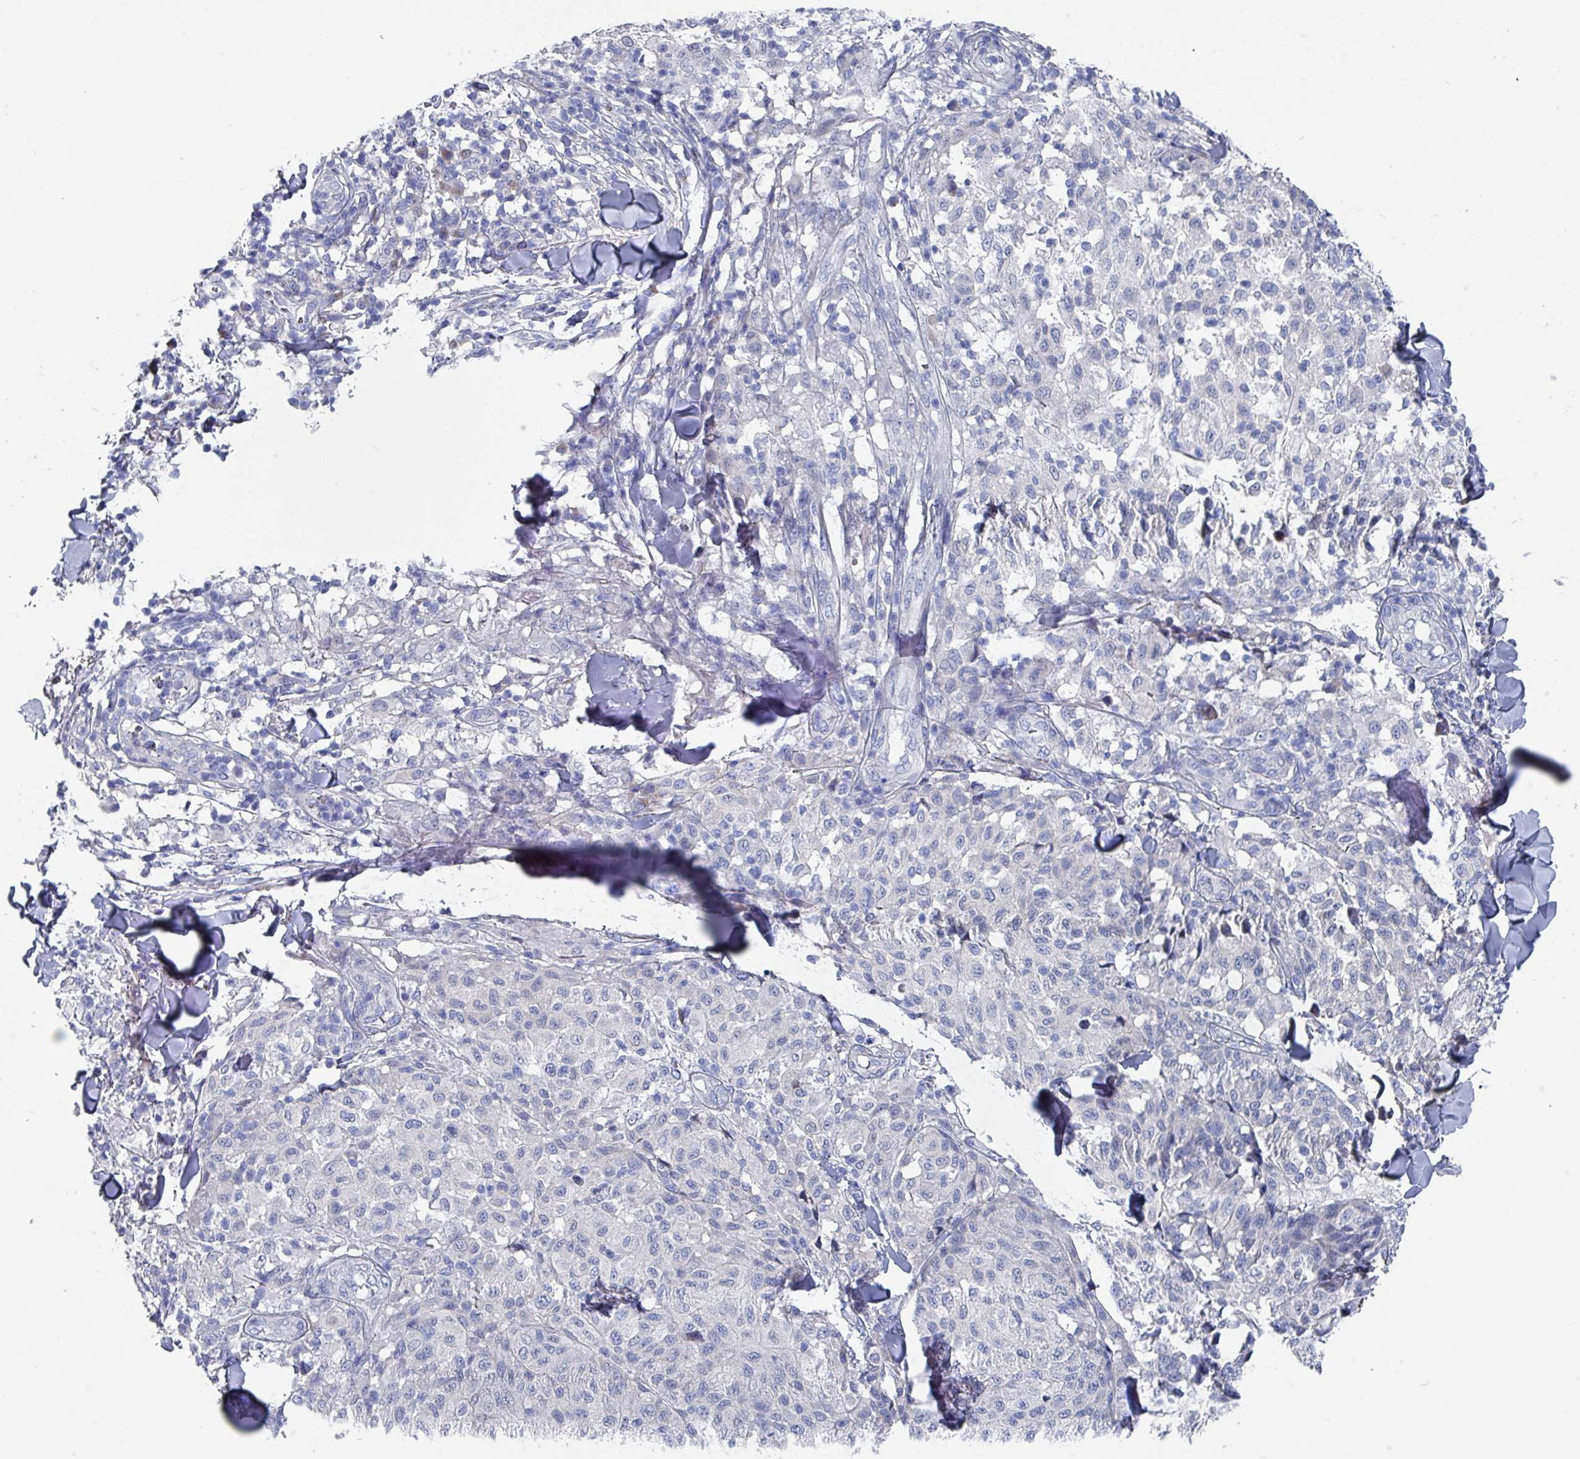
{"staining": {"intensity": "negative", "quantity": "none", "location": "none"}, "tissue": "melanoma", "cell_type": "Tumor cells", "image_type": "cancer", "snomed": [{"axis": "morphology", "description": "Malignant melanoma, NOS"}, {"axis": "topography", "description": "Skin"}], "caption": "High power microscopy photomicrograph of an immunohistochemistry (IHC) micrograph of melanoma, revealing no significant positivity in tumor cells.", "gene": "DRD5", "patient": {"sex": "male", "age": 66}}